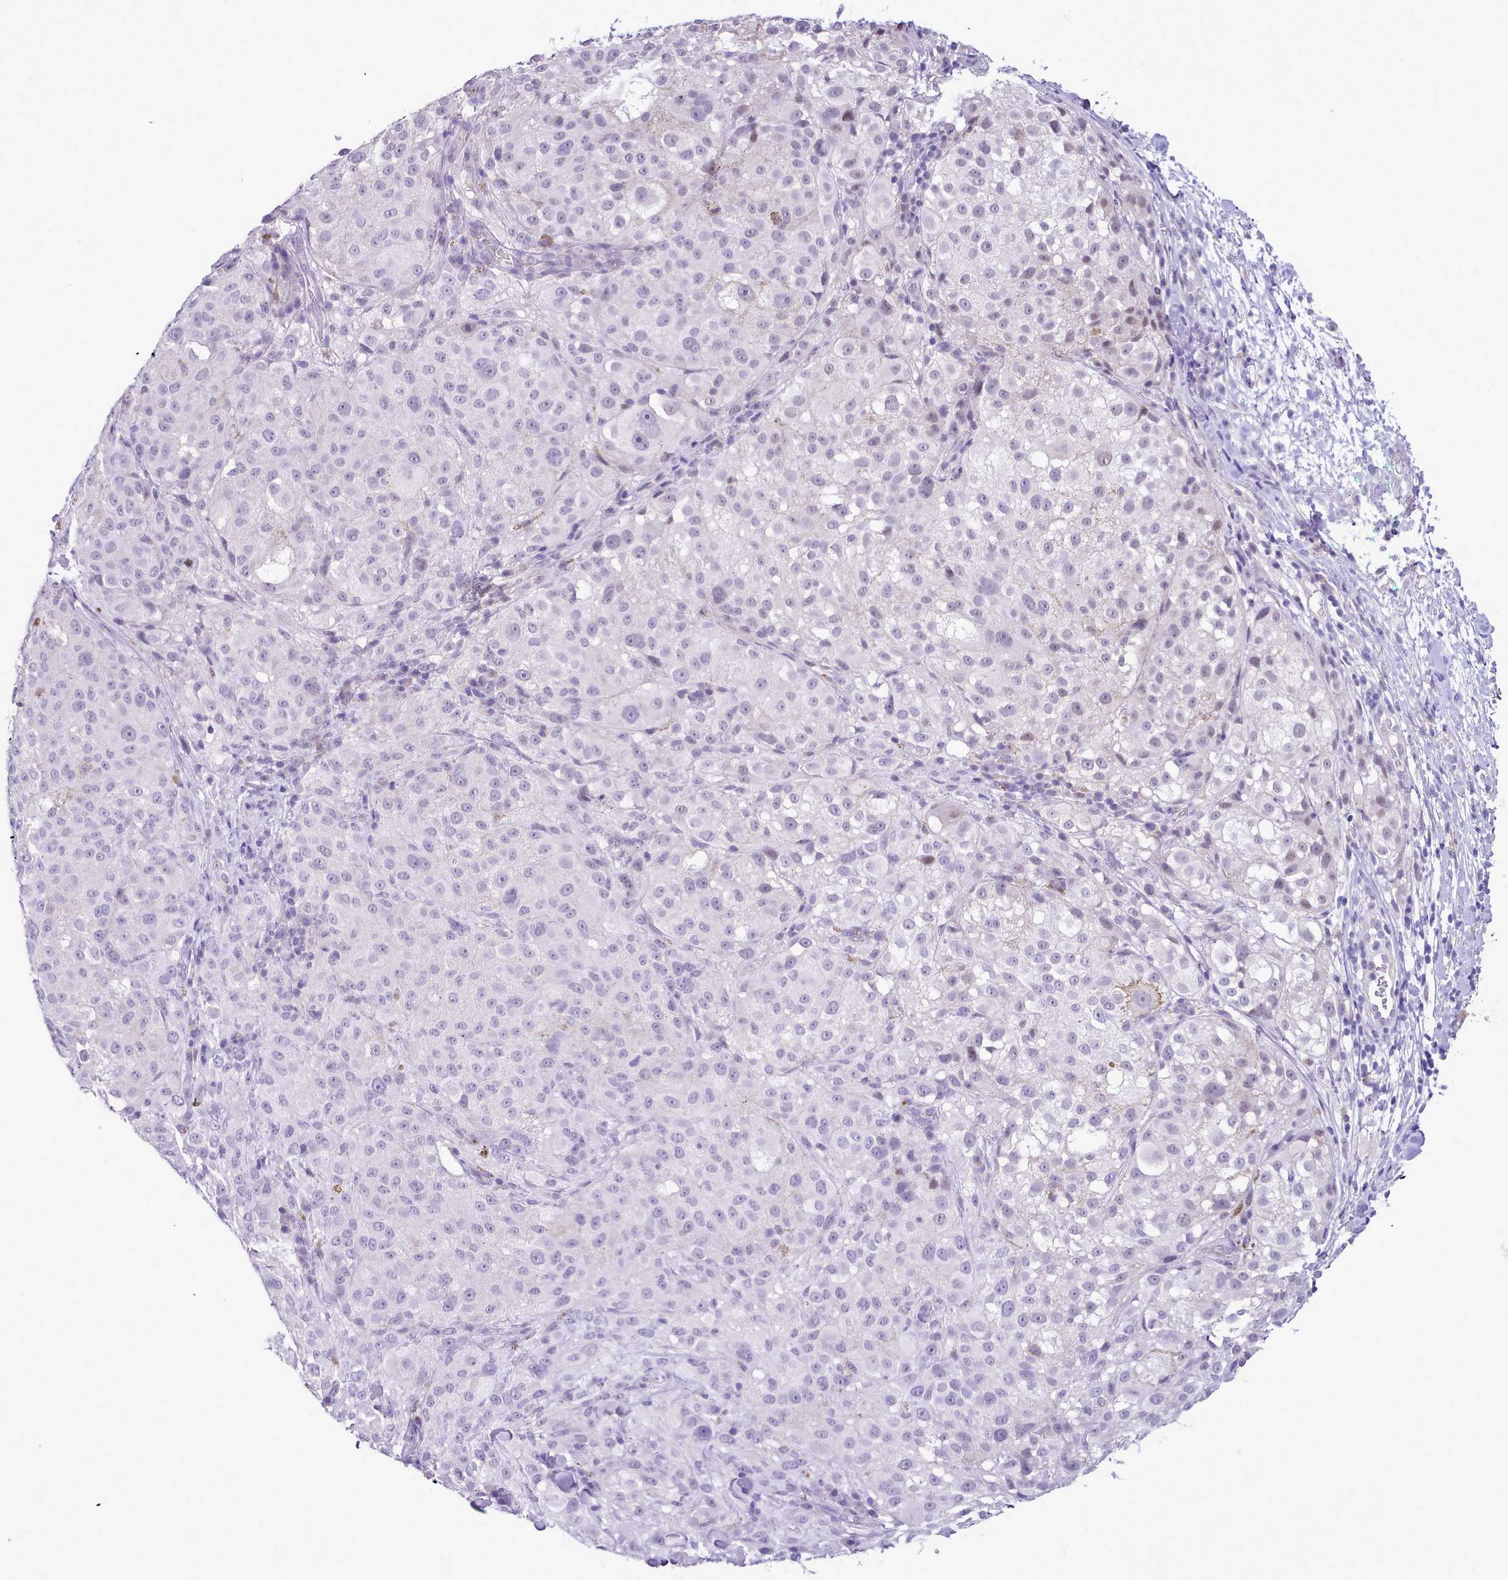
{"staining": {"intensity": "negative", "quantity": "none", "location": "none"}, "tissue": "melanoma", "cell_type": "Tumor cells", "image_type": "cancer", "snomed": [{"axis": "morphology", "description": "Necrosis, NOS"}, {"axis": "morphology", "description": "Malignant melanoma, NOS"}, {"axis": "topography", "description": "Skin"}], "caption": "Image shows no significant protein staining in tumor cells of melanoma. (Brightfield microscopy of DAB immunohistochemistry (IHC) at high magnification).", "gene": "LRRC37A", "patient": {"sex": "female", "age": 87}}